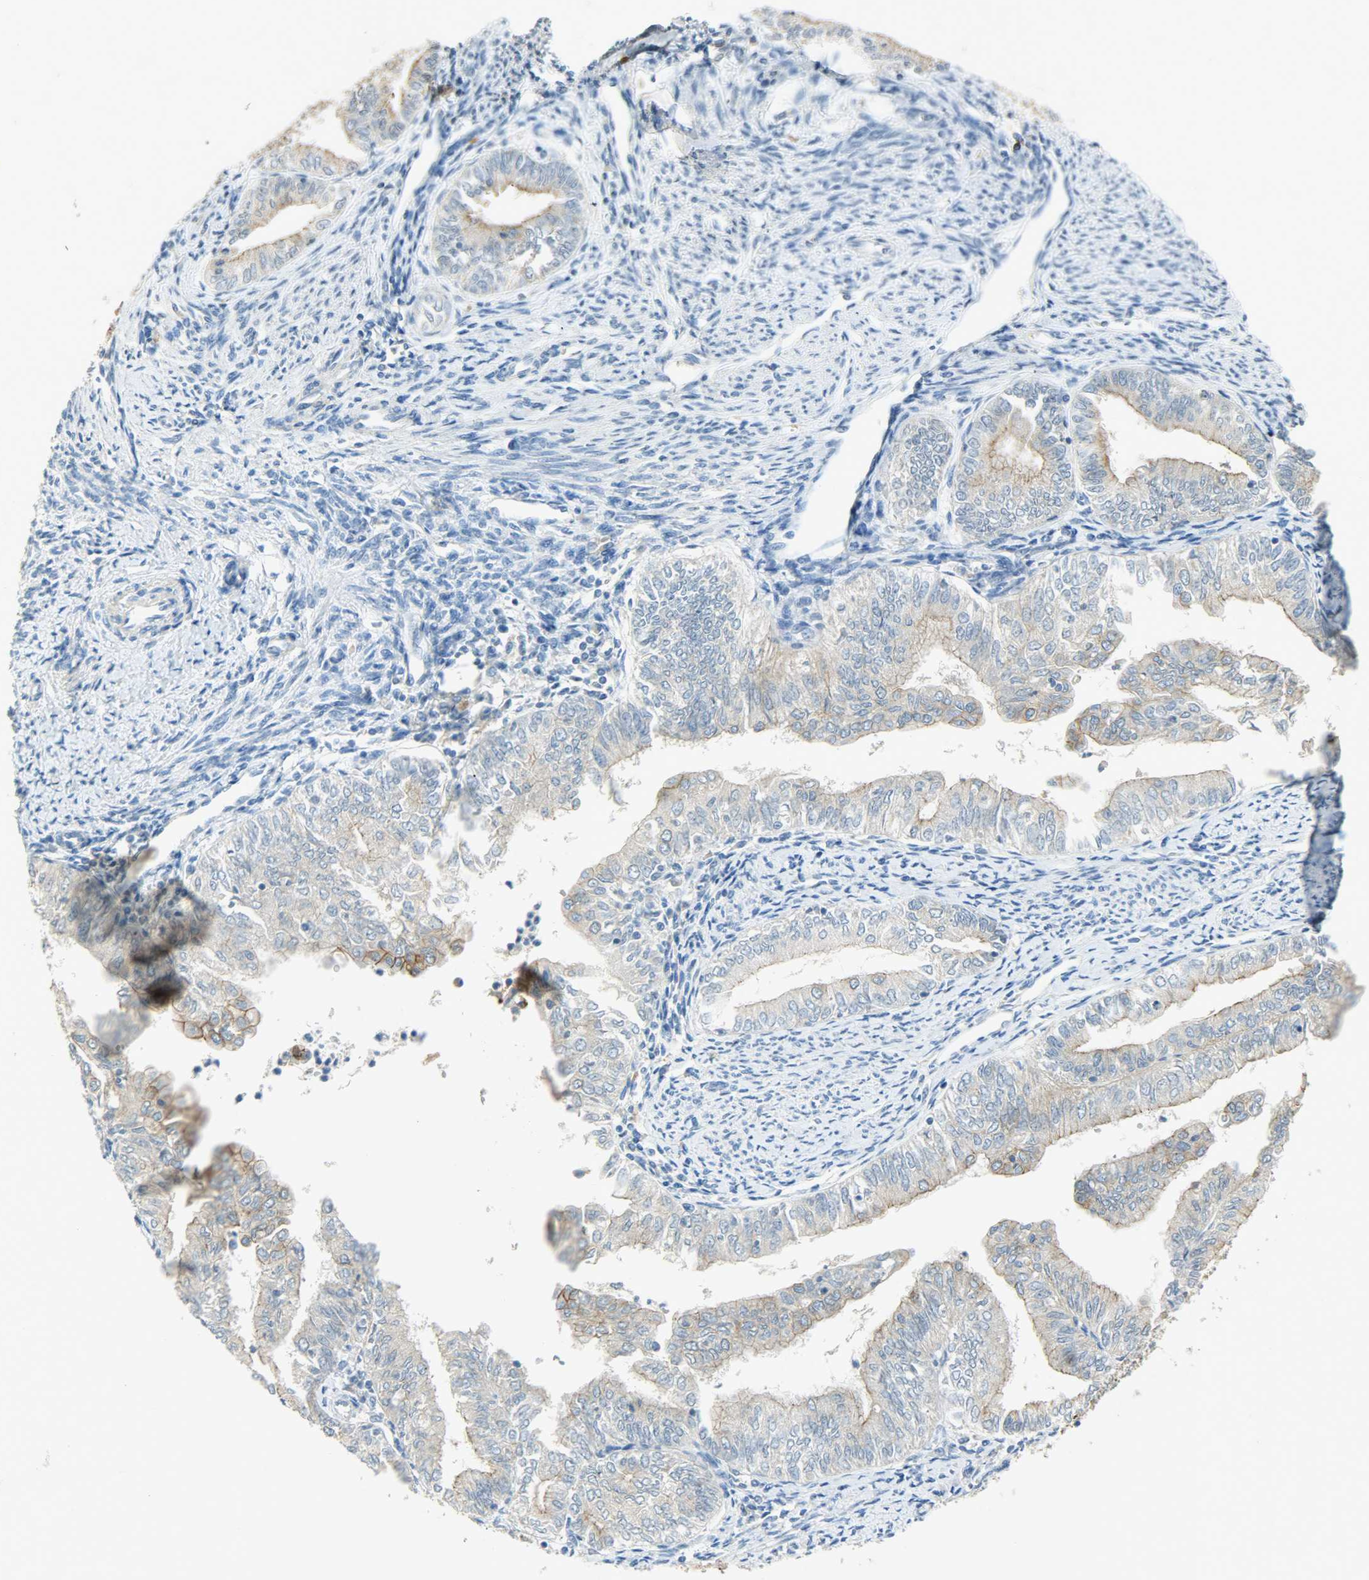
{"staining": {"intensity": "moderate", "quantity": ">75%", "location": "cytoplasmic/membranous"}, "tissue": "endometrial cancer", "cell_type": "Tumor cells", "image_type": "cancer", "snomed": [{"axis": "morphology", "description": "Adenocarcinoma, NOS"}, {"axis": "topography", "description": "Endometrium"}], "caption": "This micrograph shows endometrial adenocarcinoma stained with immunohistochemistry to label a protein in brown. The cytoplasmic/membranous of tumor cells show moderate positivity for the protein. Nuclei are counter-stained blue.", "gene": "DSG2", "patient": {"sex": "female", "age": 66}}